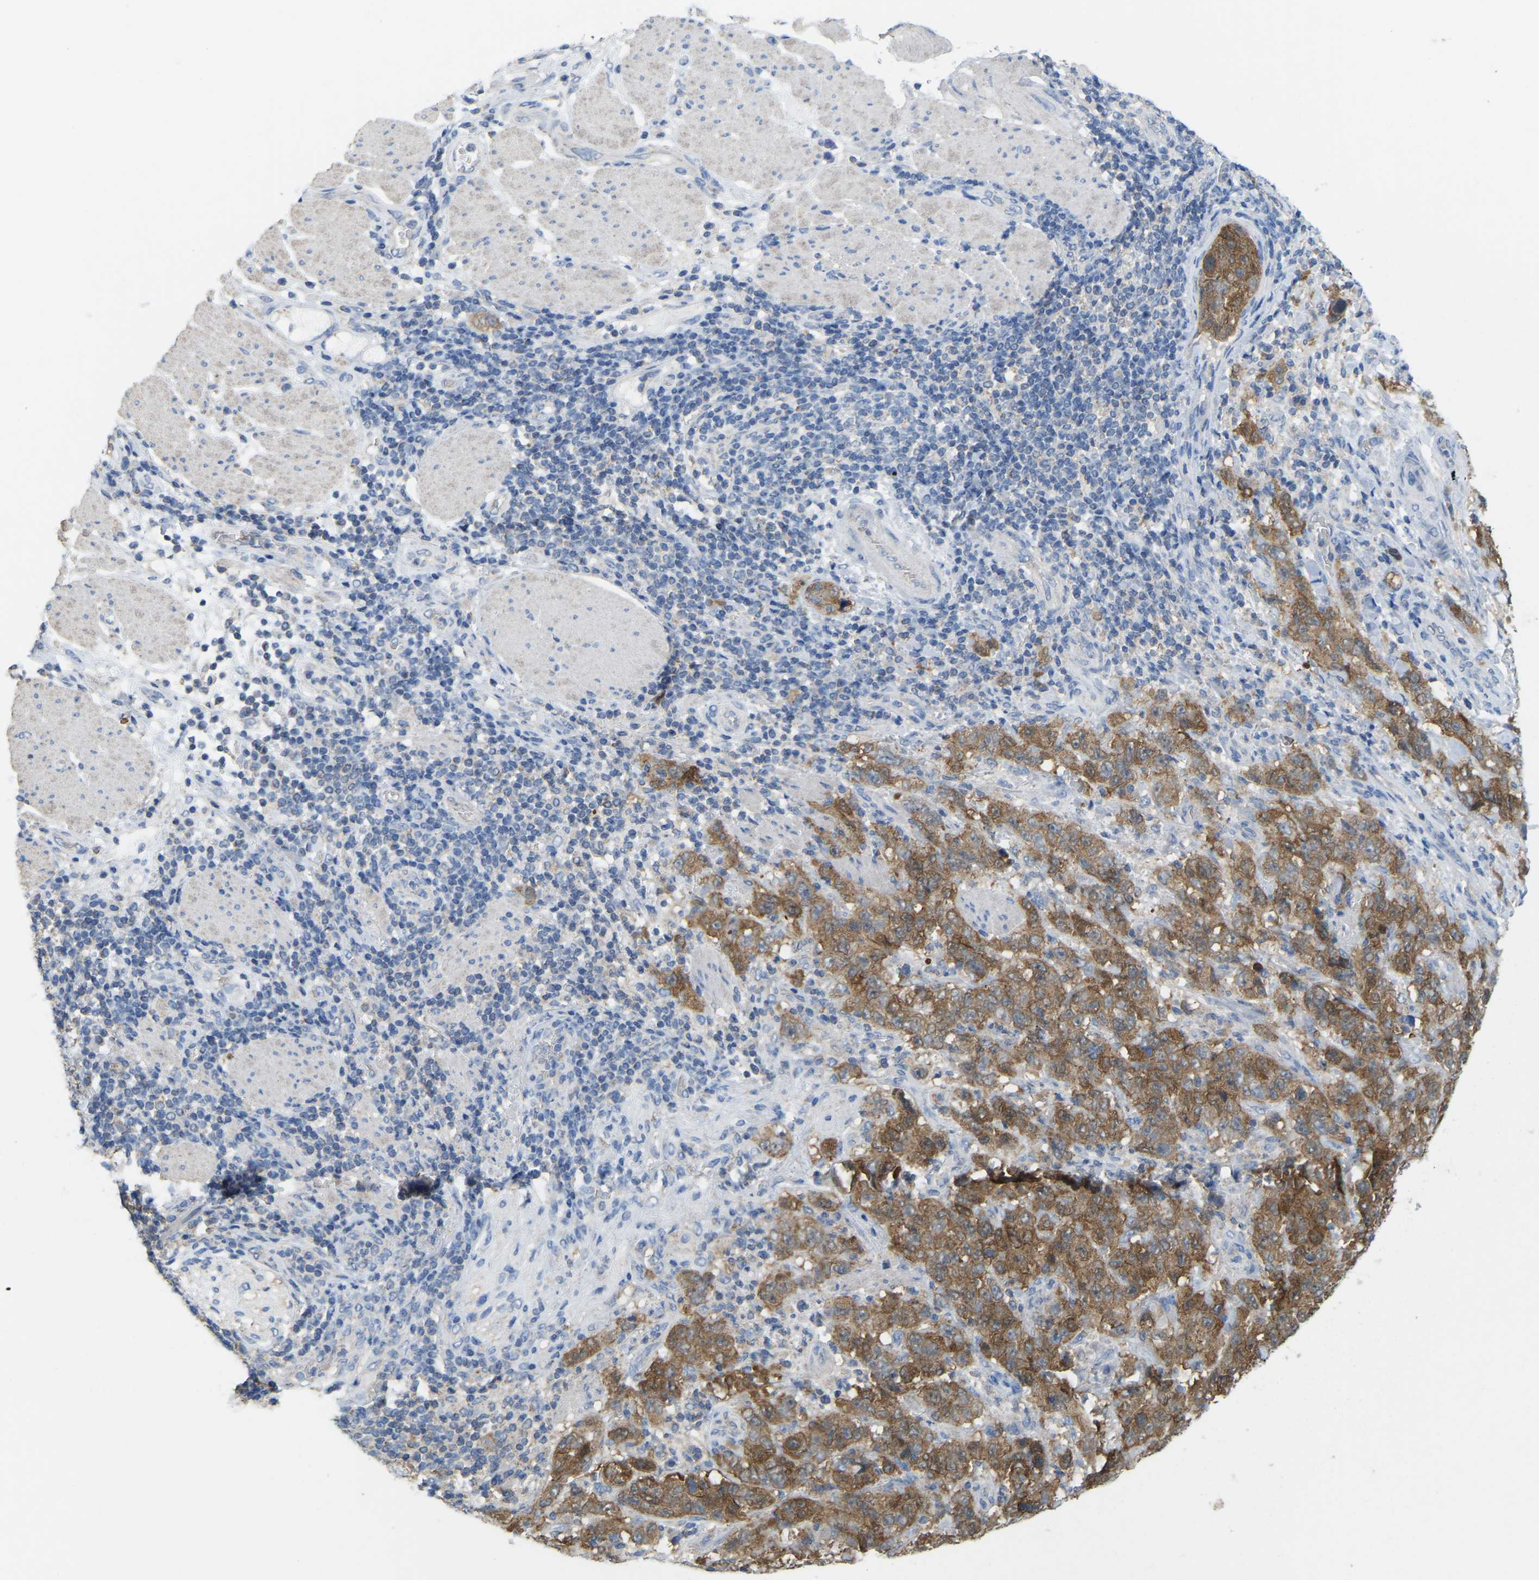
{"staining": {"intensity": "moderate", "quantity": ">75%", "location": "cytoplasmic/membranous"}, "tissue": "stomach cancer", "cell_type": "Tumor cells", "image_type": "cancer", "snomed": [{"axis": "morphology", "description": "Adenocarcinoma, NOS"}, {"axis": "topography", "description": "Stomach"}], "caption": "Adenocarcinoma (stomach) was stained to show a protein in brown. There is medium levels of moderate cytoplasmic/membranous positivity in approximately >75% of tumor cells. The staining is performed using DAB (3,3'-diaminobenzidine) brown chromogen to label protein expression. The nuclei are counter-stained blue using hematoxylin.", "gene": "SERPINB5", "patient": {"sex": "male", "age": 48}}